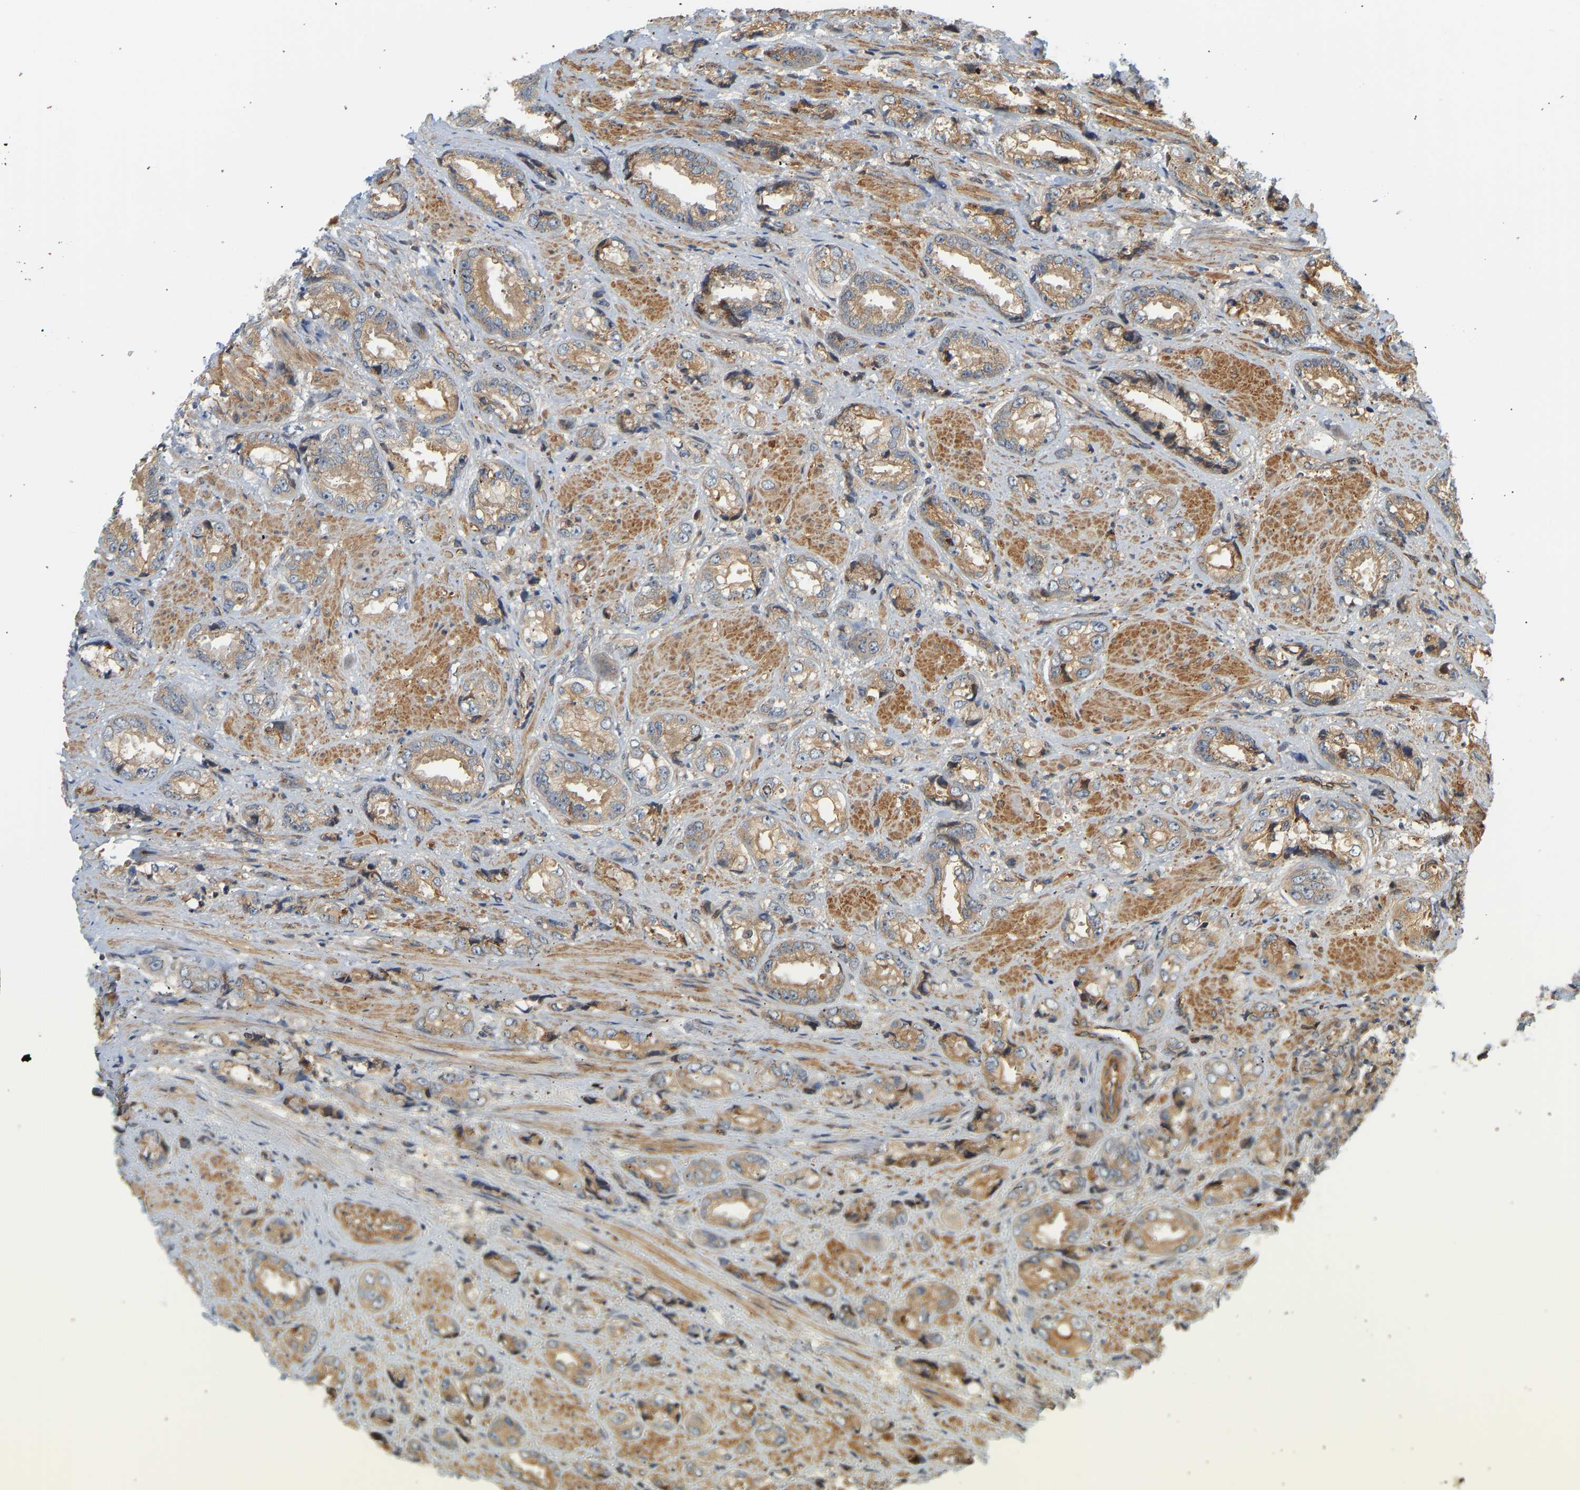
{"staining": {"intensity": "weak", "quantity": ">75%", "location": "cytoplasmic/membranous"}, "tissue": "prostate cancer", "cell_type": "Tumor cells", "image_type": "cancer", "snomed": [{"axis": "morphology", "description": "Adenocarcinoma, High grade"}, {"axis": "topography", "description": "Prostate"}], "caption": "Immunohistochemical staining of human prostate cancer displays weak cytoplasmic/membranous protein staining in approximately >75% of tumor cells.", "gene": "CEP57", "patient": {"sex": "male", "age": 61}}